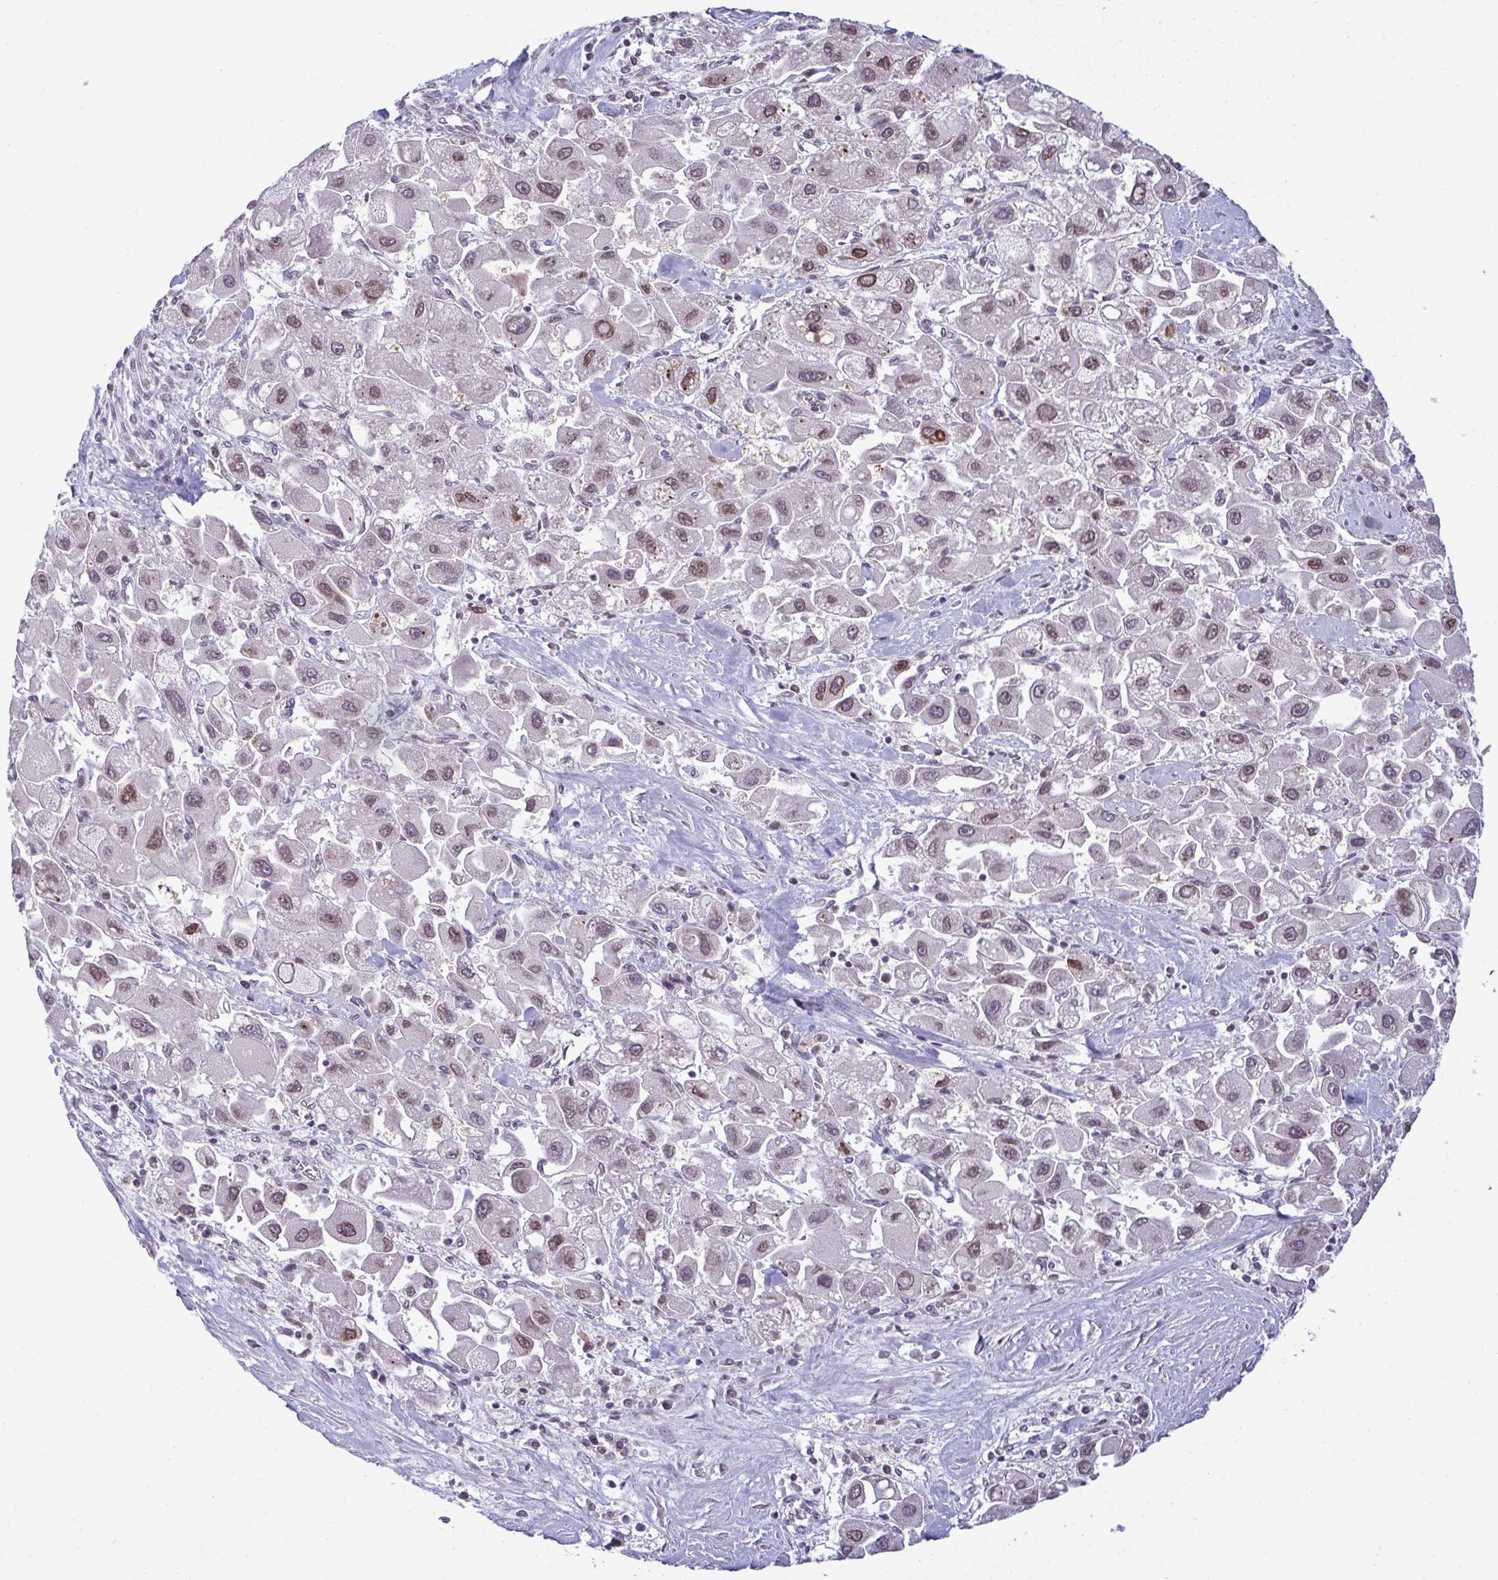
{"staining": {"intensity": "moderate", "quantity": ">75%", "location": "cytoplasmic/membranous,nuclear"}, "tissue": "liver cancer", "cell_type": "Tumor cells", "image_type": "cancer", "snomed": [{"axis": "morphology", "description": "Carcinoma, Hepatocellular, NOS"}, {"axis": "topography", "description": "Liver"}], "caption": "Immunohistochemical staining of human hepatocellular carcinoma (liver) shows medium levels of moderate cytoplasmic/membranous and nuclear expression in about >75% of tumor cells.", "gene": "RANBP2", "patient": {"sex": "male", "age": 24}}